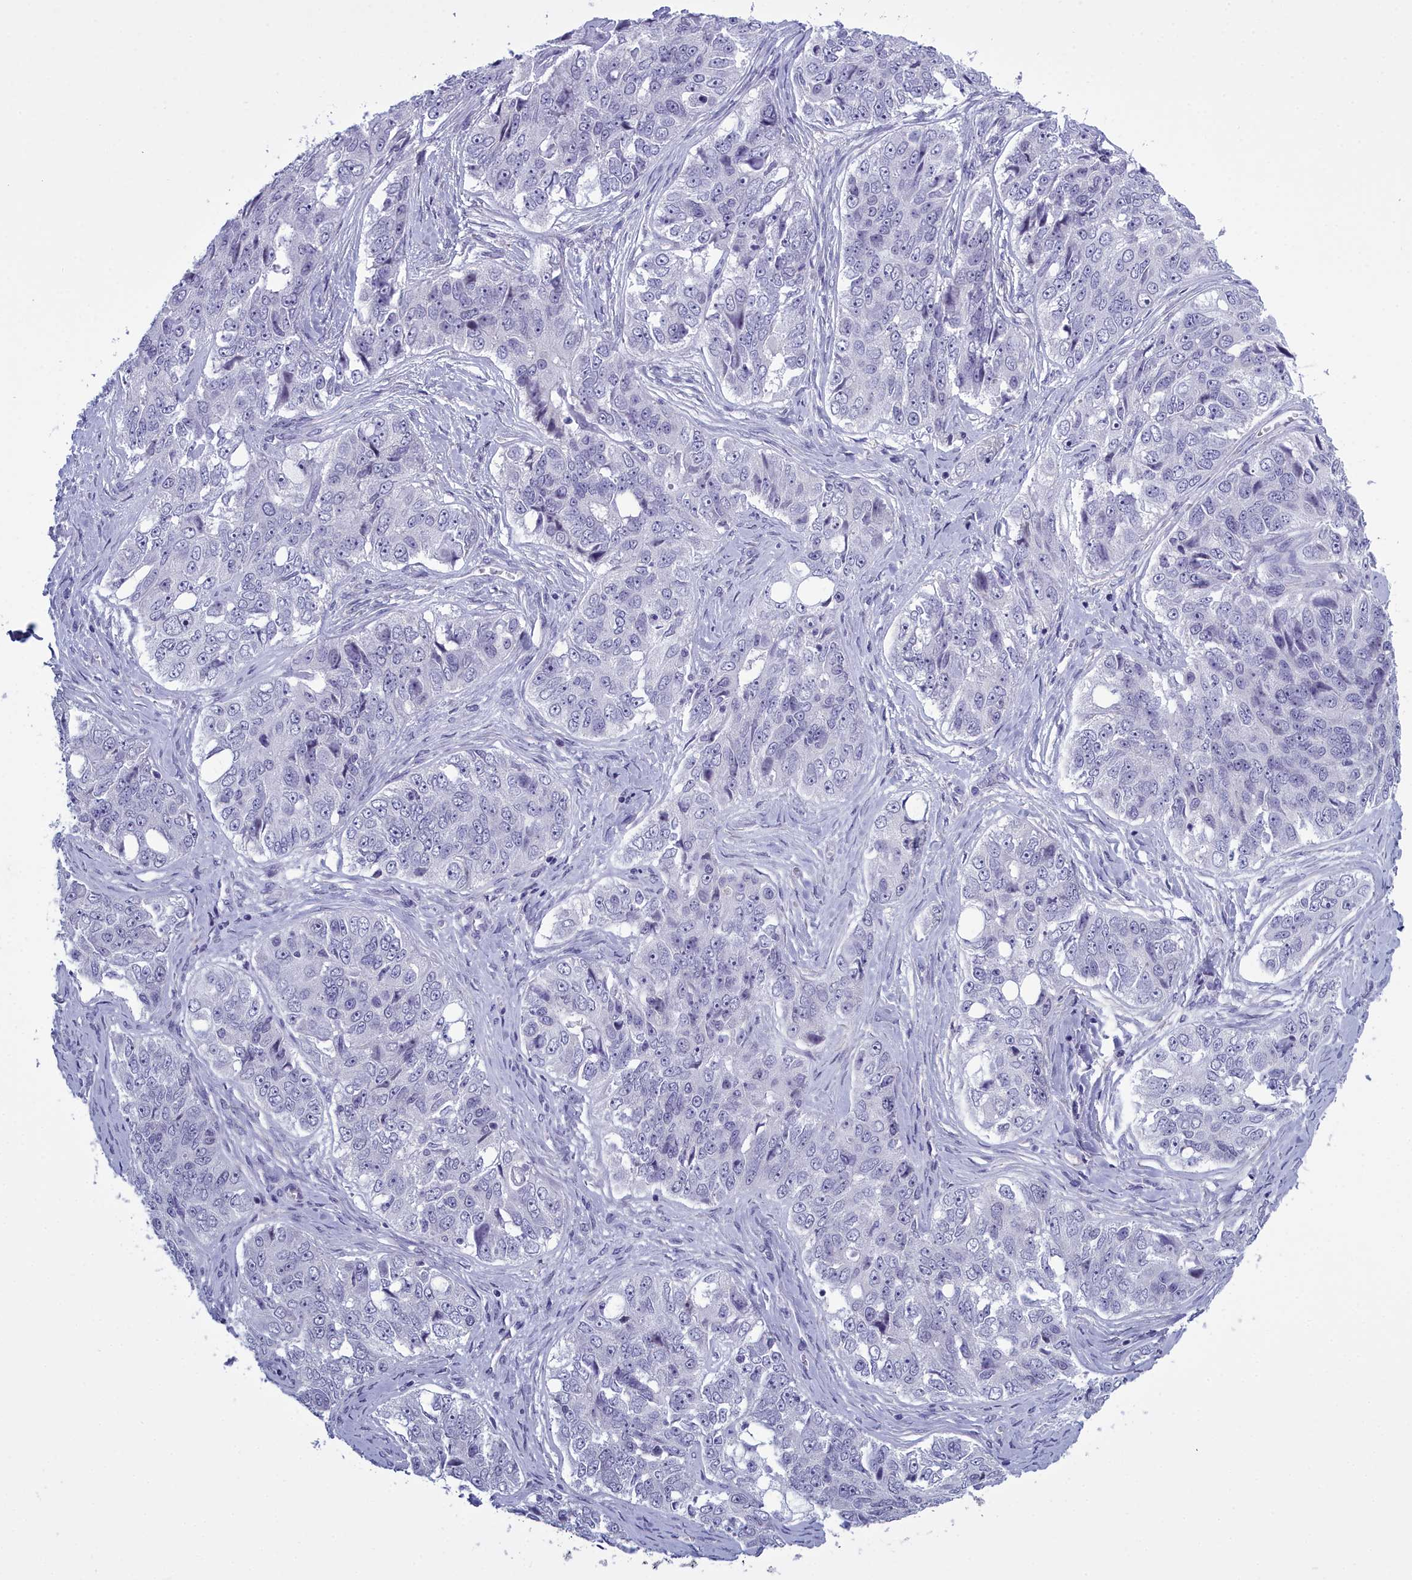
{"staining": {"intensity": "negative", "quantity": "none", "location": "none"}, "tissue": "ovarian cancer", "cell_type": "Tumor cells", "image_type": "cancer", "snomed": [{"axis": "morphology", "description": "Carcinoma, endometroid"}, {"axis": "topography", "description": "Ovary"}], "caption": "IHC of endometroid carcinoma (ovarian) demonstrates no positivity in tumor cells. The staining is performed using DAB (3,3'-diaminobenzidine) brown chromogen with nuclei counter-stained in using hematoxylin.", "gene": "MAP6", "patient": {"sex": "female", "age": 51}}